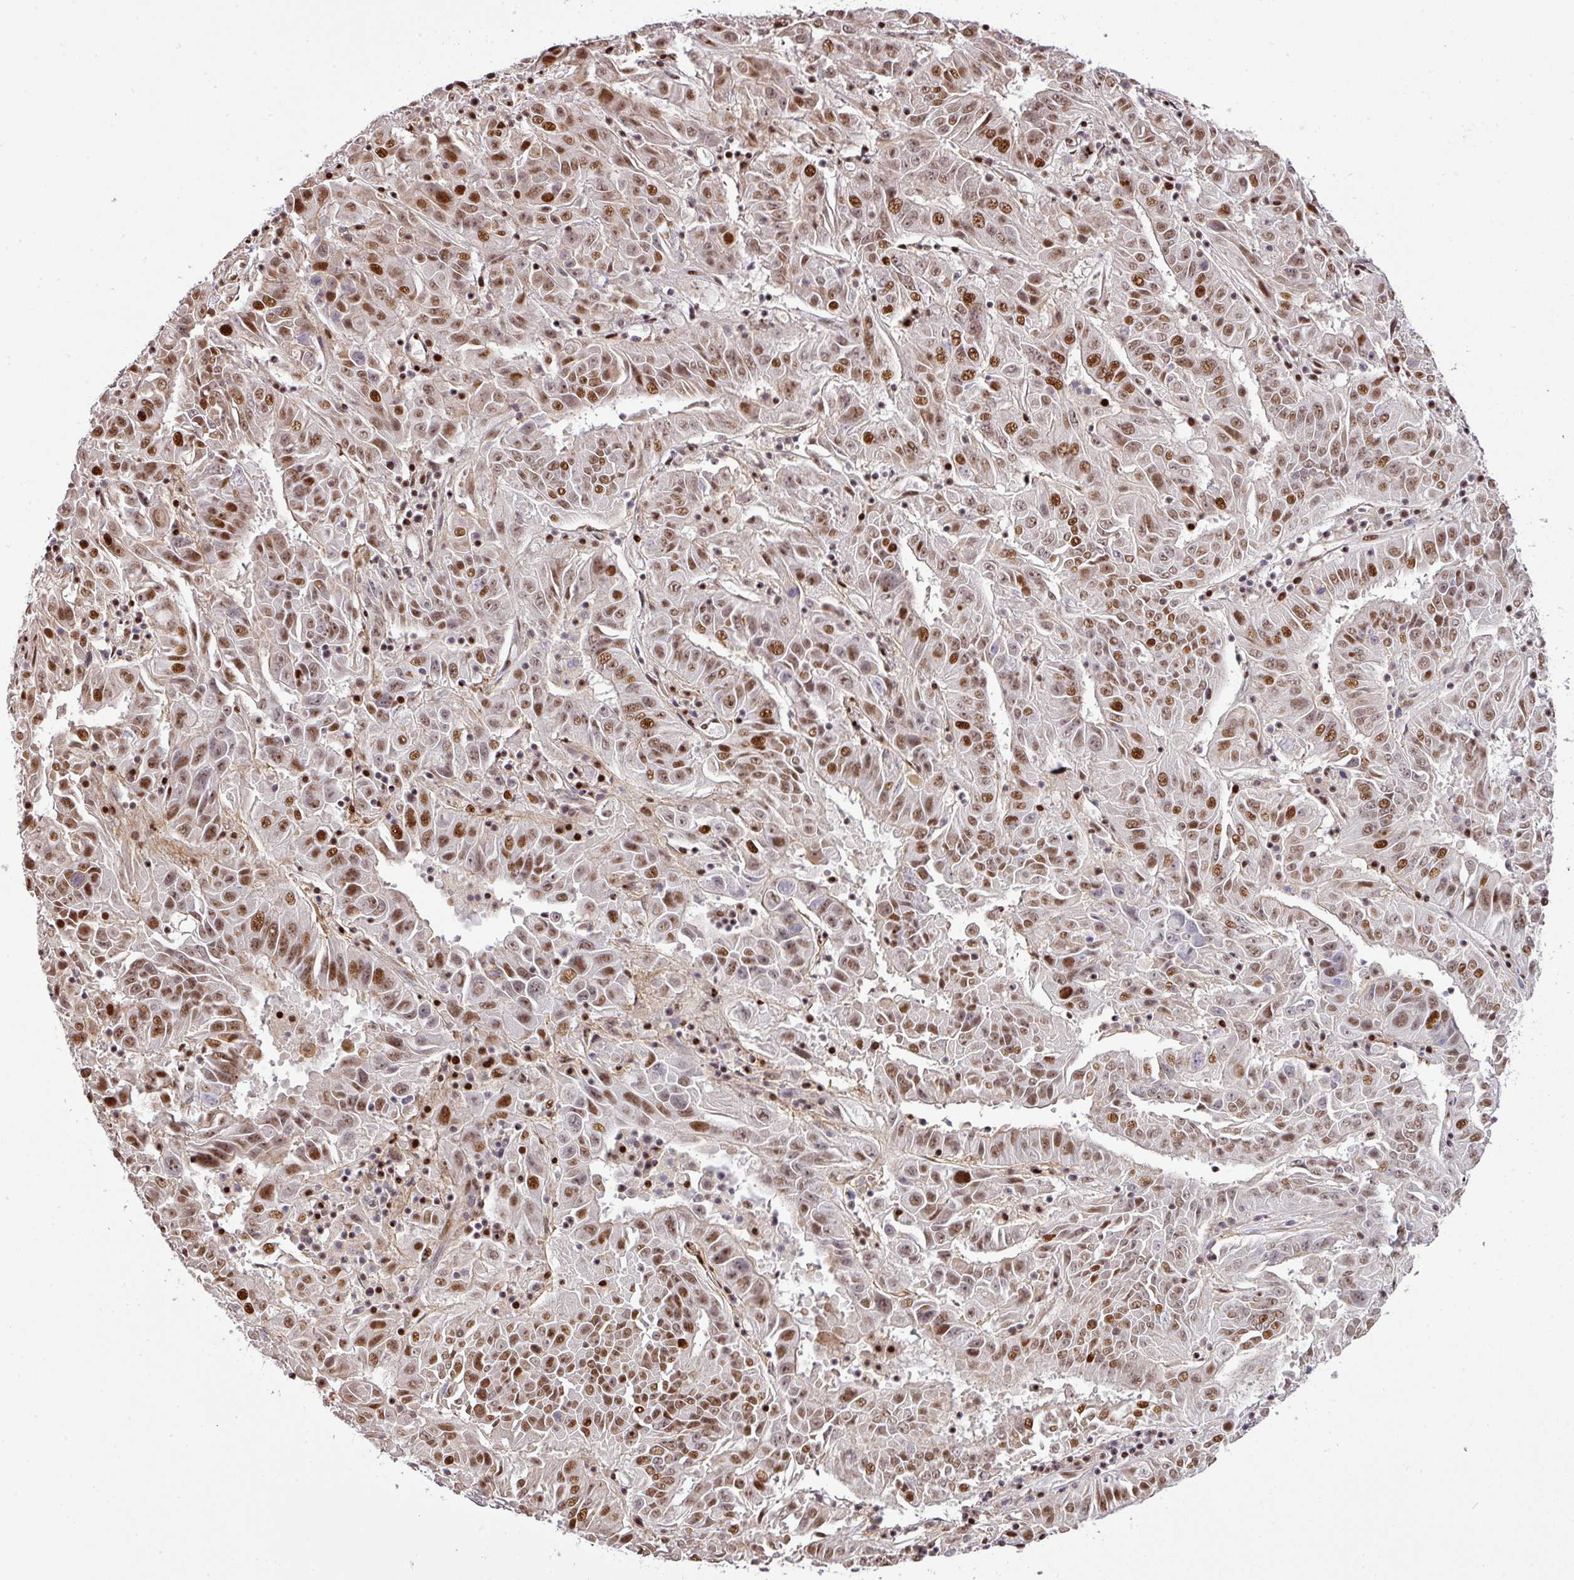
{"staining": {"intensity": "moderate", "quantity": ">75%", "location": "nuclear"}, "tissue": "pancreatic cancer", "cell_type": "Tumor cells", "image_type": "cancer", "snomed": [{"axis": "morphology", "description": "Adenocarcinoma, NOS"}, {"axis": "topography", "description": "Pancreas"}], "caption": "Pancreatic adenocarcinoma tissue shows moderate nuclear expression in approximately >75% of tumor cells (brown staining indicates protein expression, while blue staining denotes nuclei).", "gene": "MYSM1", "patient": {"sex": "male", "age": 63}}